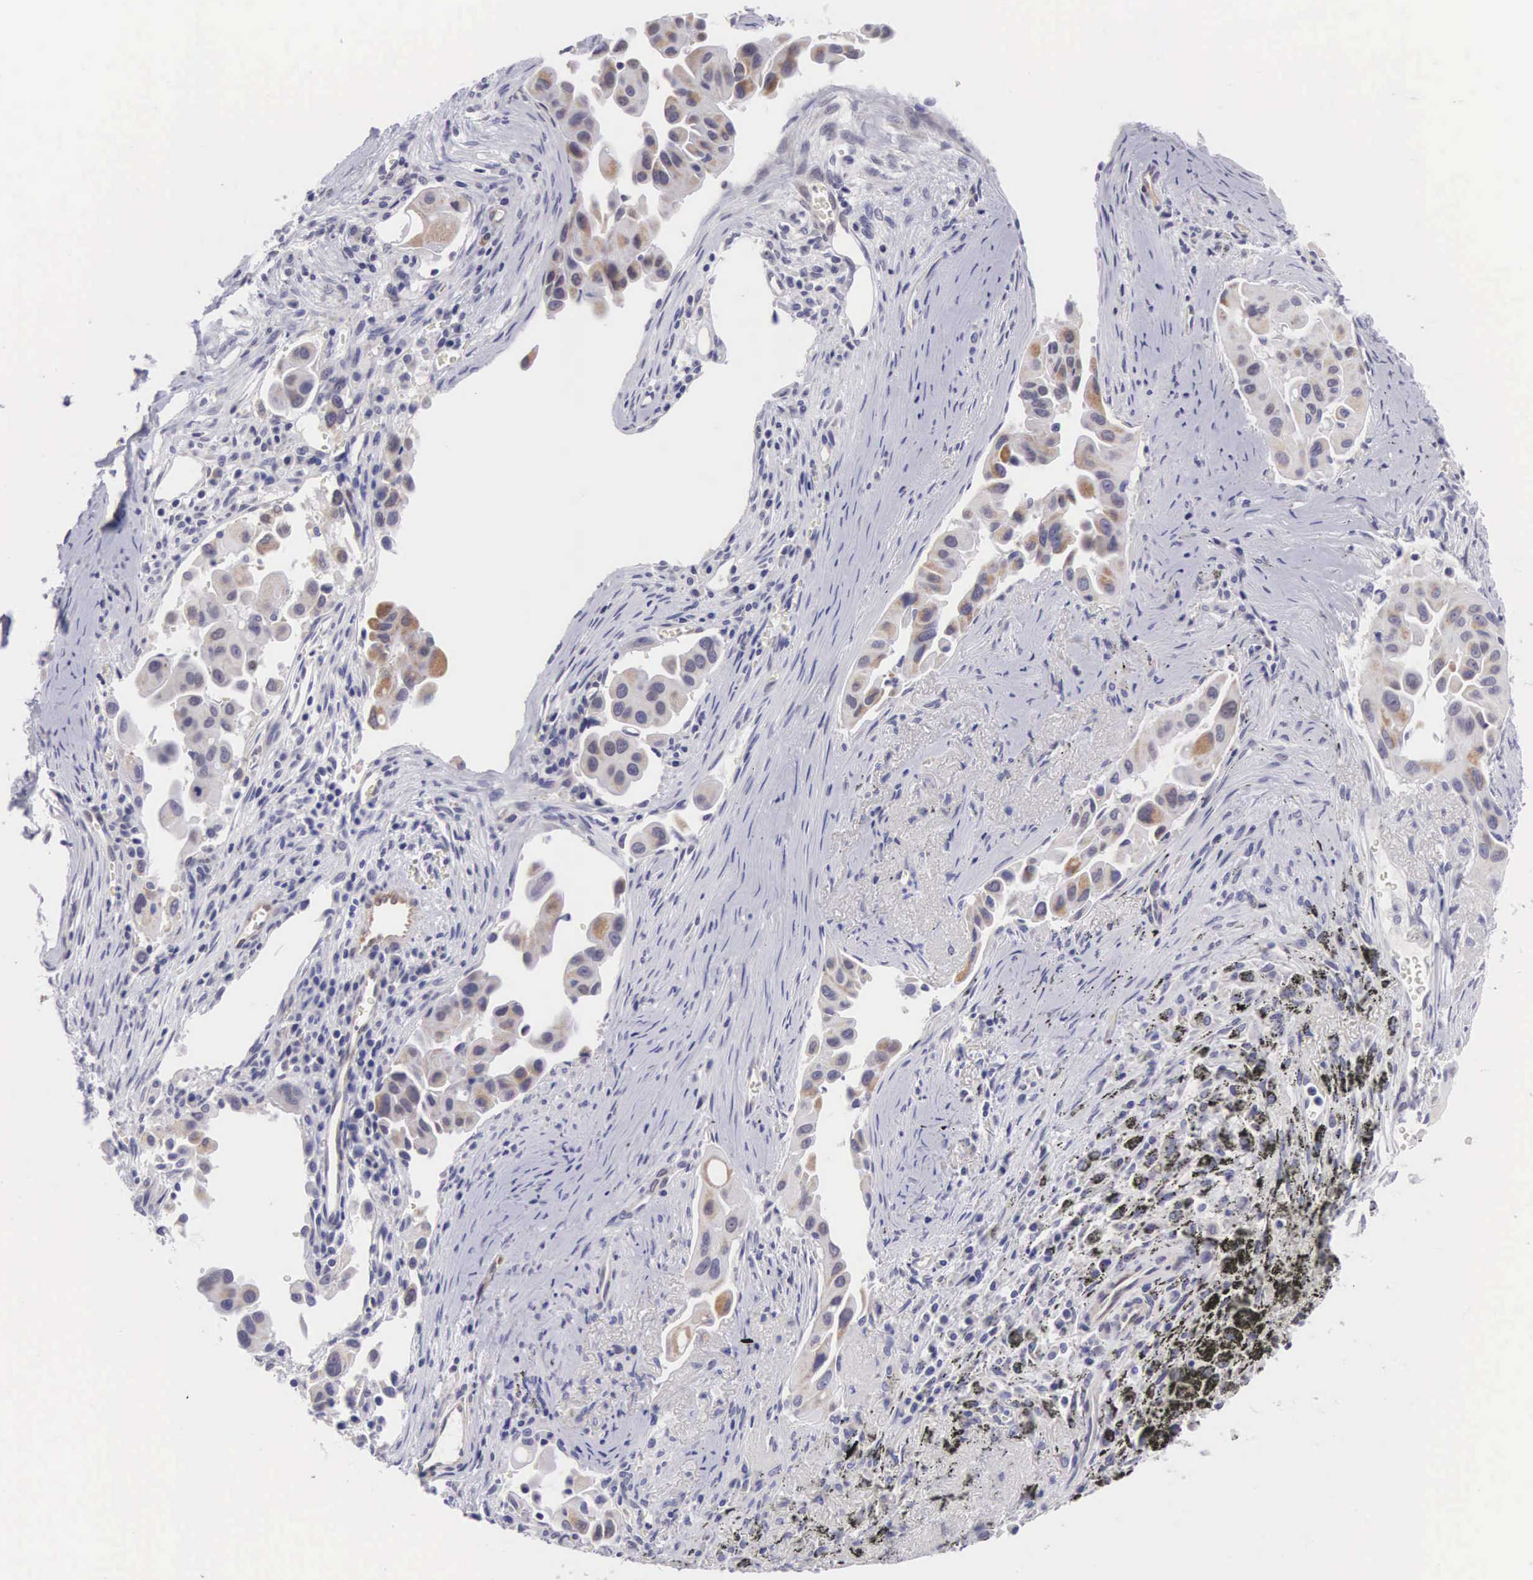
{"staining": {"intensity": "weak", "quantity": "25%-75%", "location": "cytoplasmic/membranous"}, "tissue": "lung cancer", "cell_type": "Tumor cells", "image_type": "cancer", "snomed": [{"axis": "morphology", "description": "Adenocarcinoma, NOS"}, {"axis": "topography", "description": "Lung"}], "caption": "Immunohistochemistry (DAB) staining of human adenocarcinoma (lung) reveals weak cytoplasmic/membranous protein expression in approximately 25%-75% of tumor cells. (DAB (3,3'-diaminobenzidine) = brown stain, brightfield microscopy at high magnification).", "gene": "SOX11", "patient": {"sex": "male", "age": 68}}